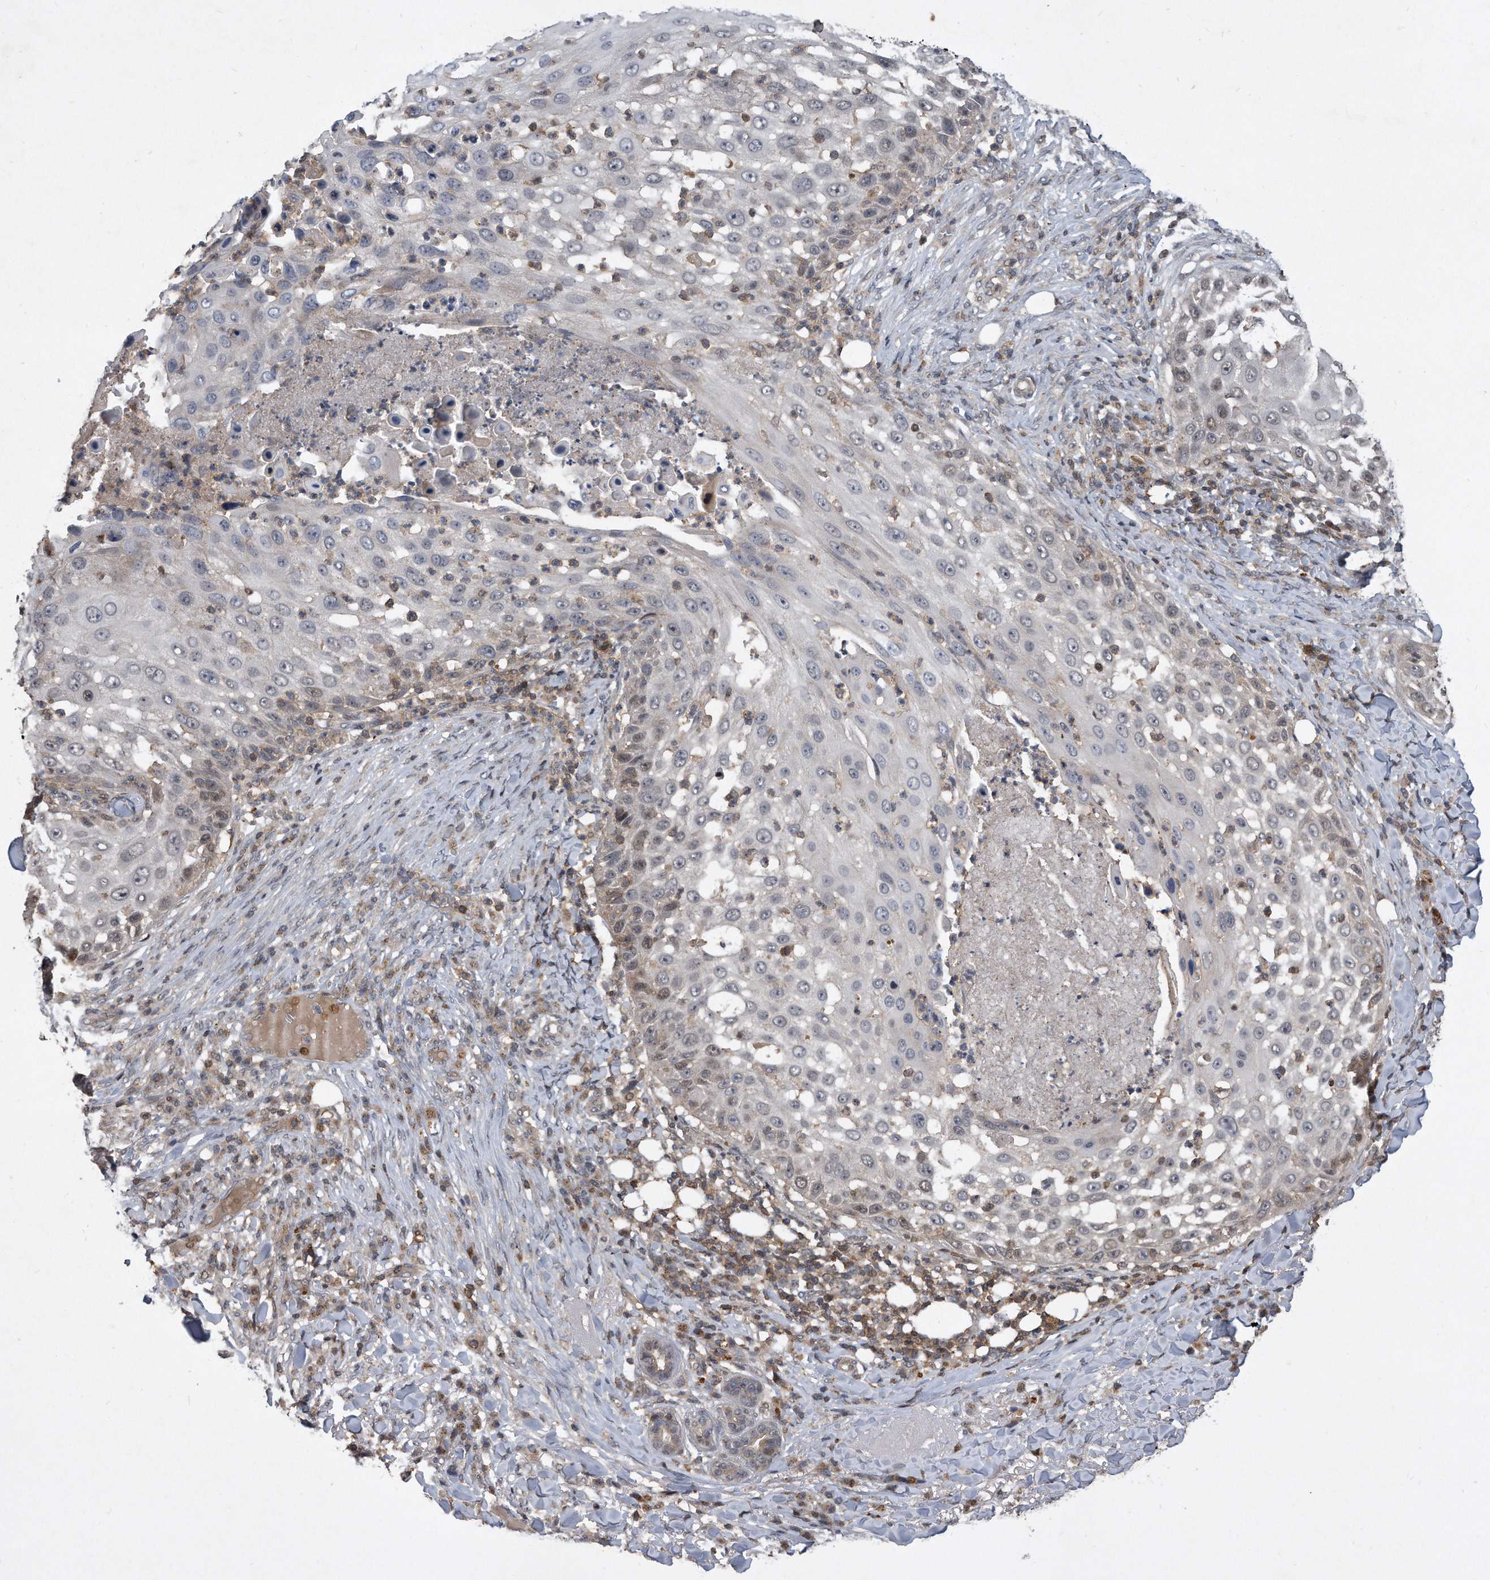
{"staining": {"intensity": "weak", "quantity": "<25%", "location": "cytoplasmic/membranous"}, "tissue": "skin cancer", "cell_type": "Tumor cells", "image_type": "cancer", "snomed": [{"axis": "morphology", "description": "Squamous cell carcinoma, NOS"}, {"axis": "topography", "description": "Skin"}], "caption": "There is no significant staining in tumor cells of skin squamous cell carcinoma.", "gene": "PGBD2", "patient": {"sex": "female", "age": 44}}